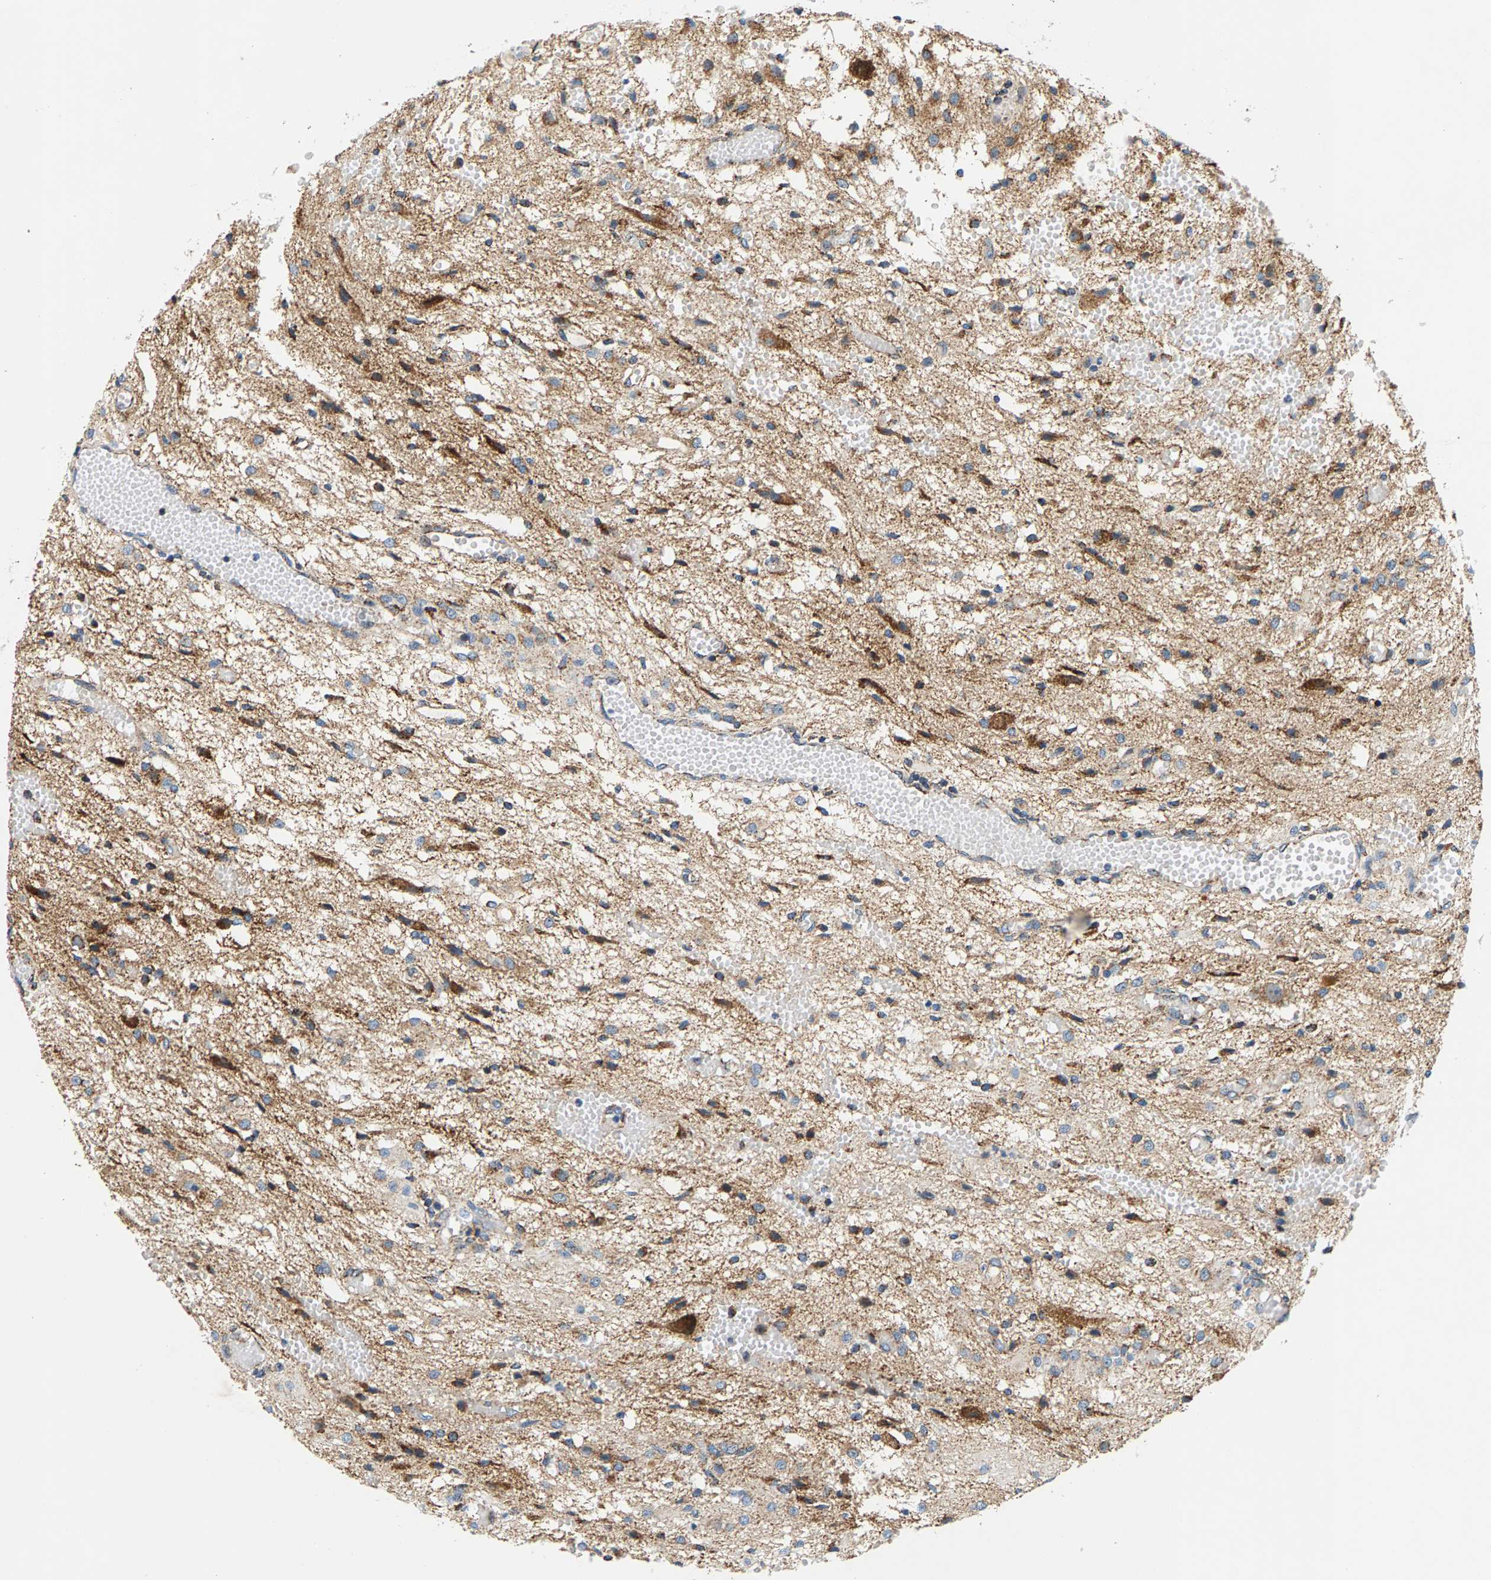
{"staining": {"intensity": "moderate", "quantity": "25%-75%", "location": "cytoplasmic/membranous"}, "tissue": "glioma", "cell_type": "Tumor cells", "image_type": "cancer", "snomed": [{"axis": "morphology", "description": "Glioma, malignant, High grade"}, {"axis": "topography", "description": "Brain"}], "caption": "Glioma stained with a protein marker displays moderate staining in tumor cells.", "gene": "PDE1A", "patient": {"sex": "female", "age": 59}}